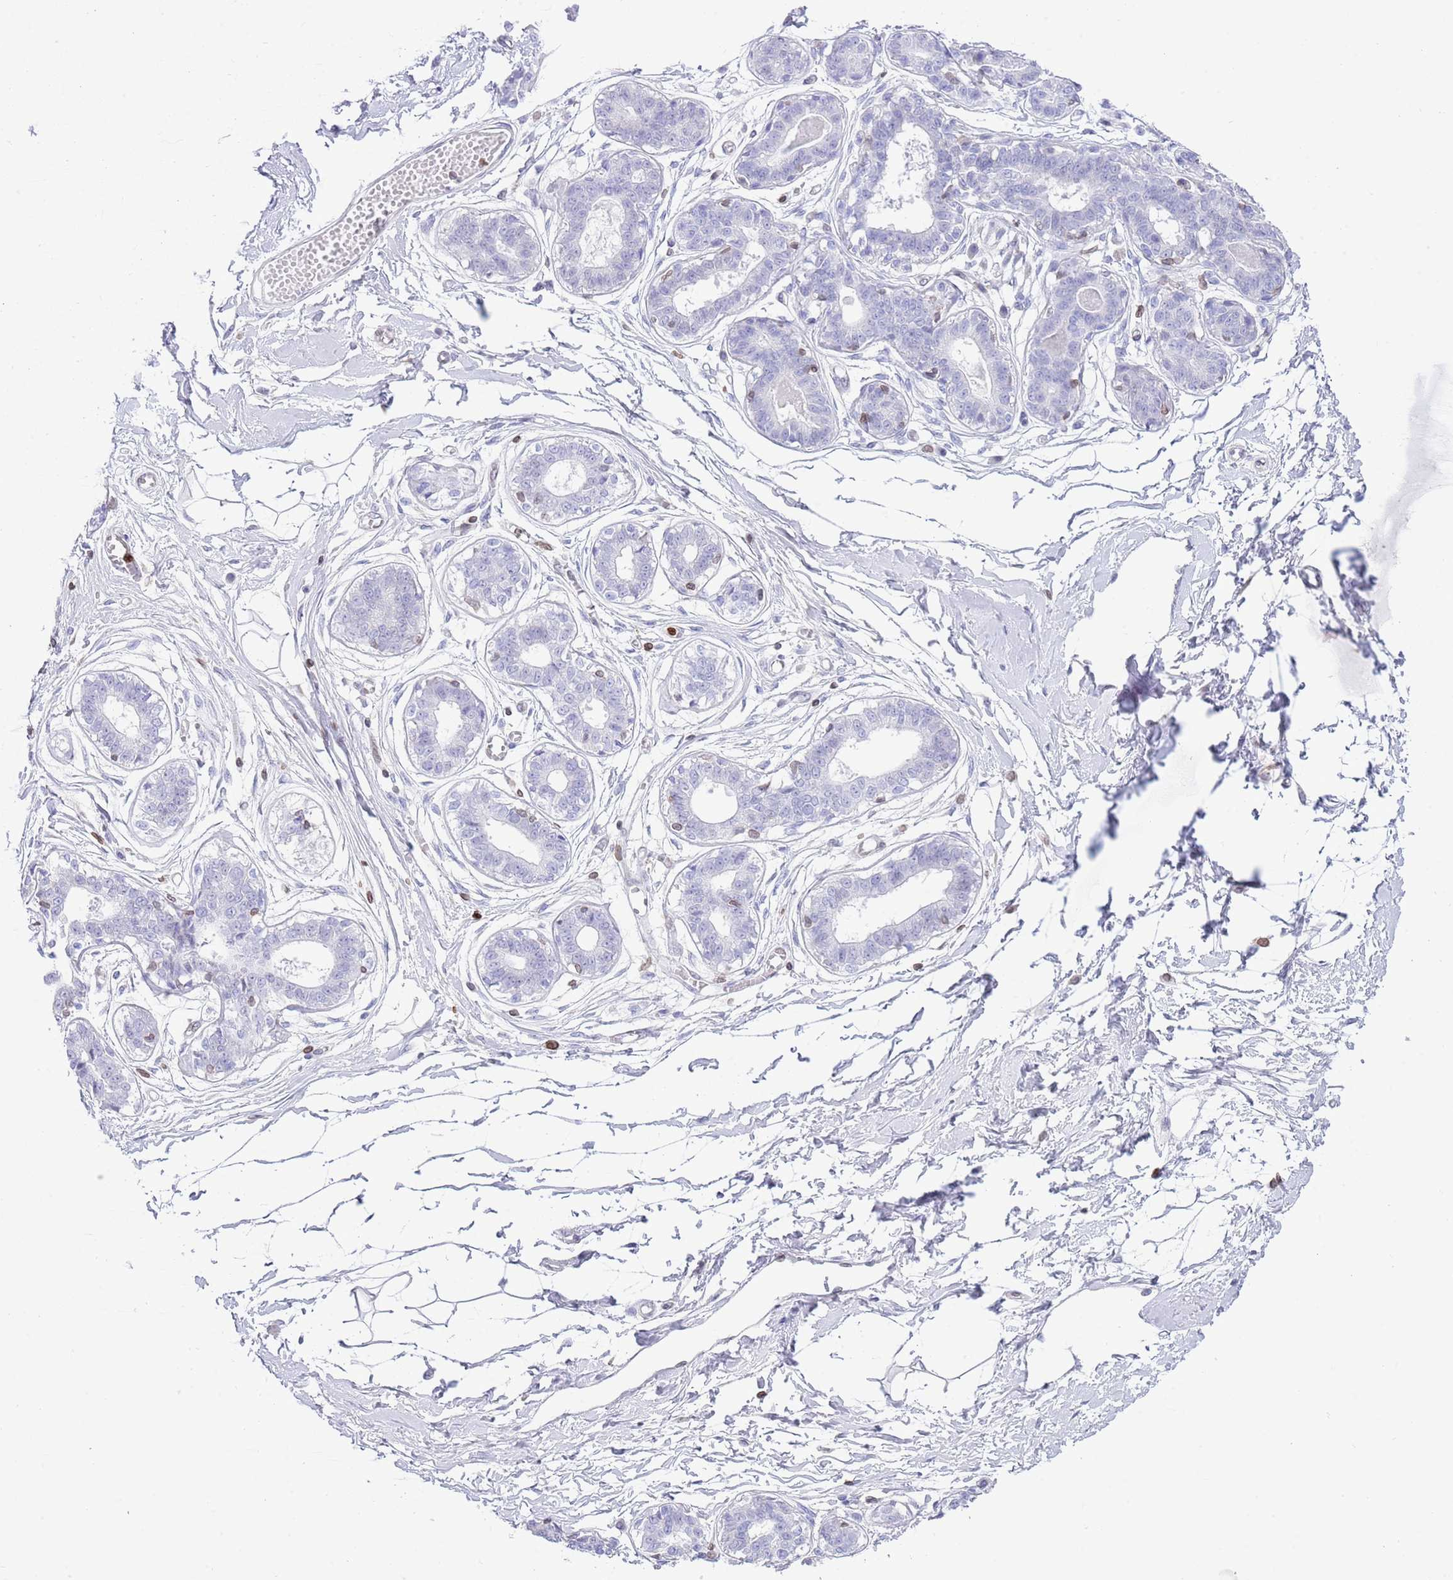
{"staining": {"intensity": "negative", "quantity": "none", "location": "none"}, "tissue": "breast", "cell_type": "Adipocytes", "image_type": "normal", "snomed": [{"axis": "morphology", "description": "Normal tissue, NOS"}, {"axis": "topography", "description": "Breast"}], "caption": "Immunohistochemistry image of normal breast: breast stained with DAB (3,3'-diaminobenzidine) reveals no significant protein positivity in adipocytes.", "gene": "LBR", "patient": {"sex": "female", "age": 45}}